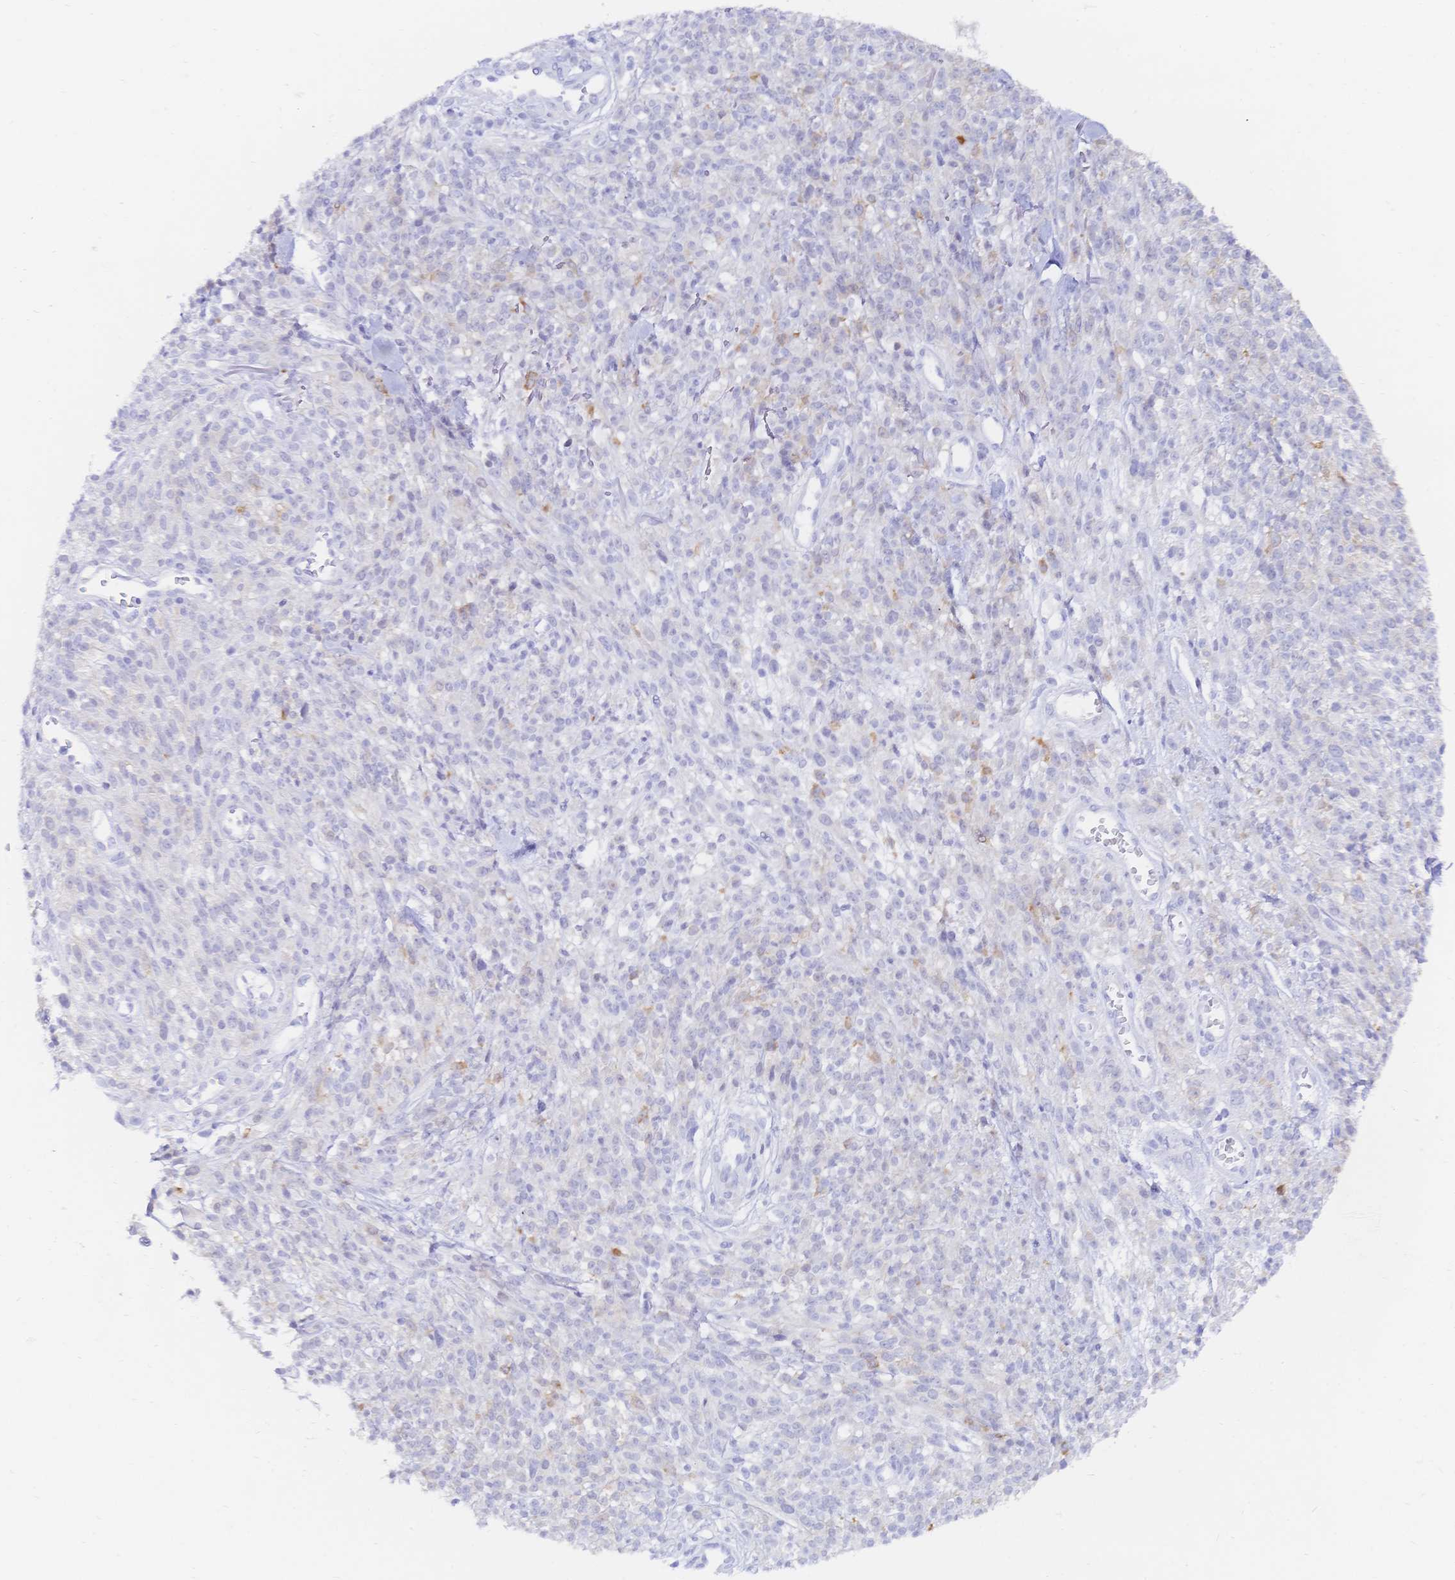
{"staining": {"intensity": "moderate", "quantity": "<25%", "location": "cytoplasmic/membranous"}, "tissue": "melanoma", "cell_type": "Tumor cells", "image_type": "cancer", "snomed": [{"axis": "morphology", "description": "Malignant melanoma, NOS"}, {"axis": "topography", "description": "Skin"}, {"axis": "topography", "description": "Skin of trunk"}], "caption": "Approximately <25% of tumor cells in human melanoma display moderate cytoplasmic/membranous protein expression as visualized by brown immunohistochemical staining.", "gene": "RRM1", "patient": {"sex": "male", "age": 74}}